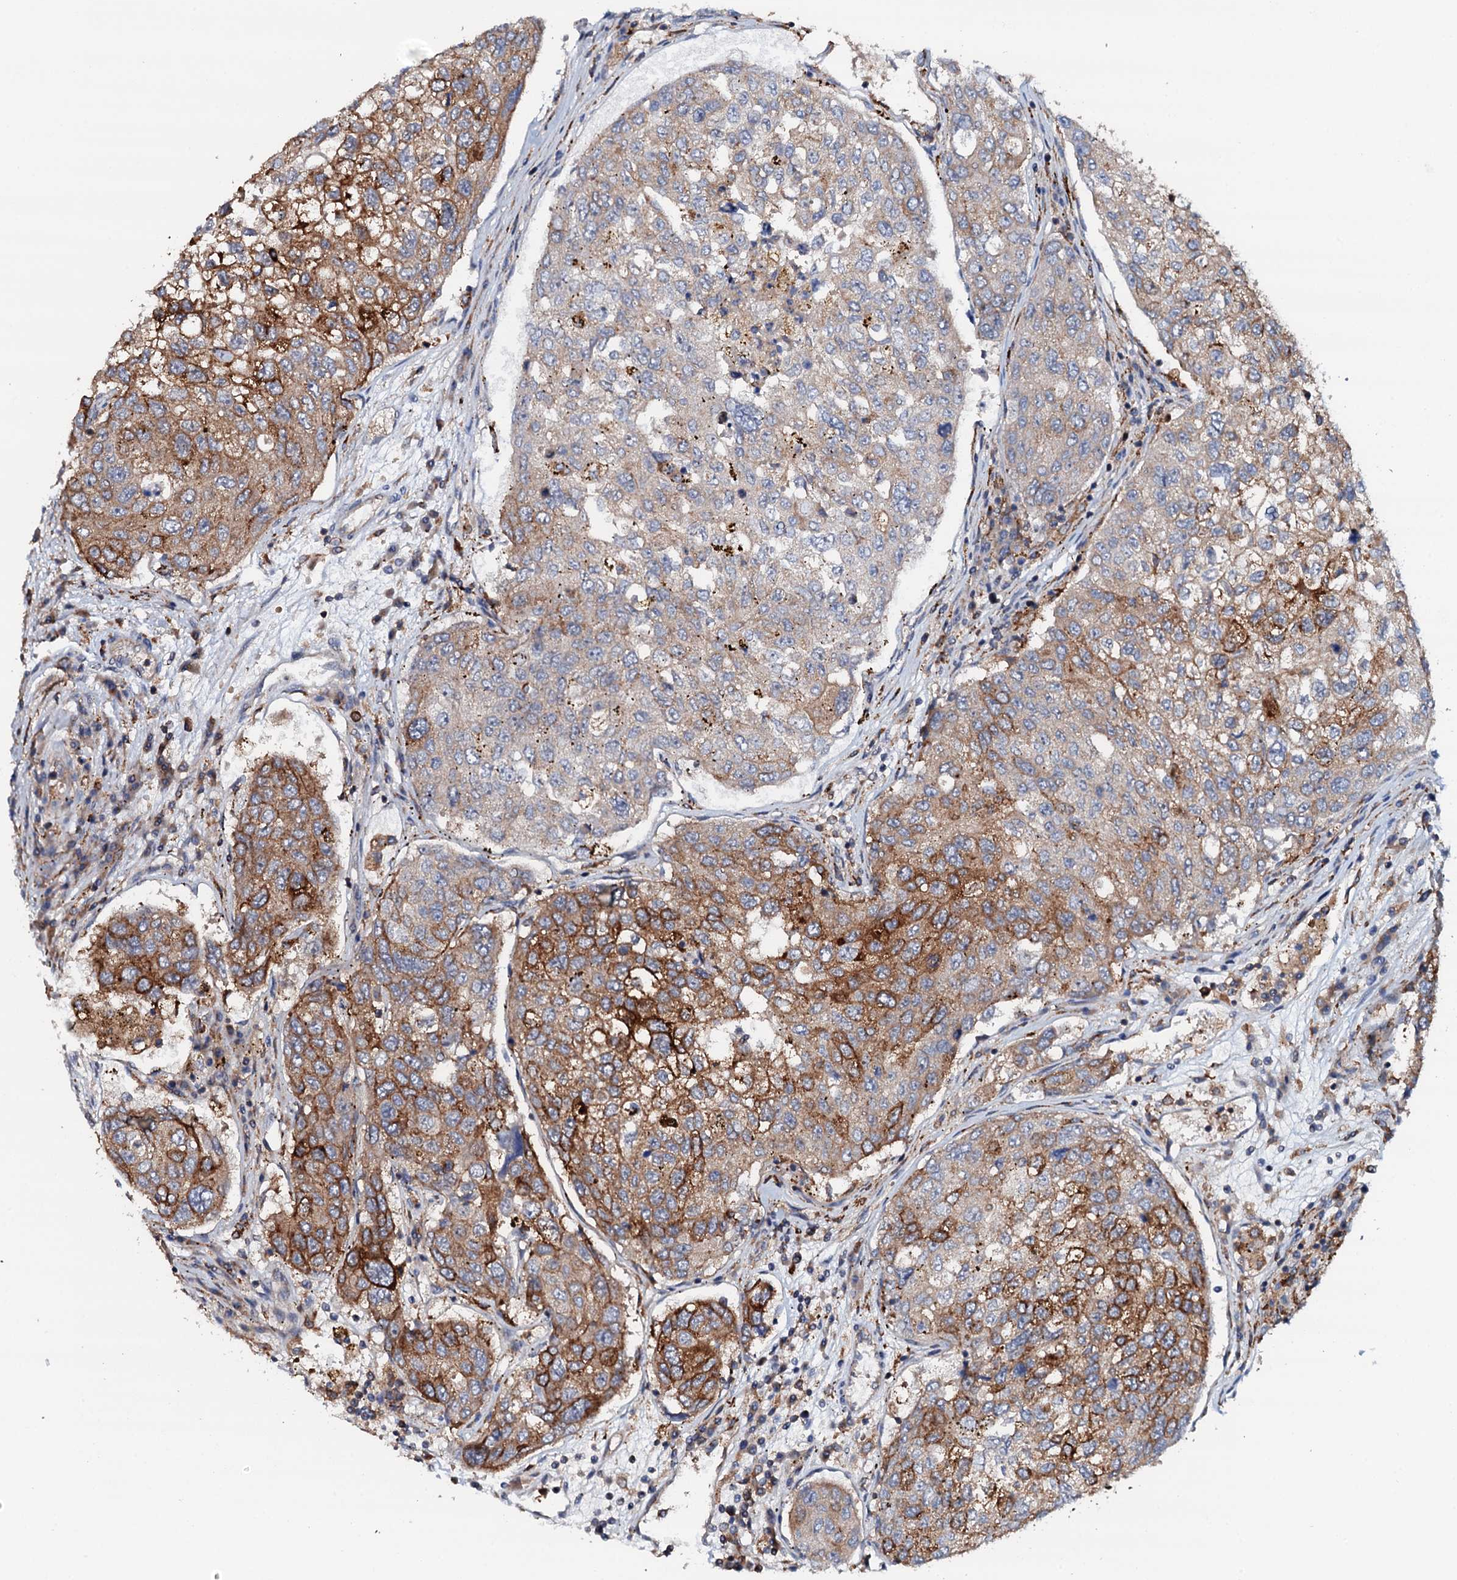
{"staining": {"intensity": "strong", "quantity": "25%-75%", "location": "cytoplasmic/membranous"}, "tissue": "urothelial cancer", "cell_type": "Tumor cells", "image_type": "cancer", "snomed": [{"axis": "morphology", "description": "Urothelial carcinoma, High grade"}, {"axis": "topography", "description": "Lymph node"}, {"axis": "topography", "description": "Urinary bladder"}], "caption": "Urothelial carcinoma (high-grade) stained for a protein (brown) reveals strong cytoplasmic/membranous positive expression in about 25%-75% of tumor cells.", "gene": "VAMP8", "patient": {"sex": "male", "age": 51}}